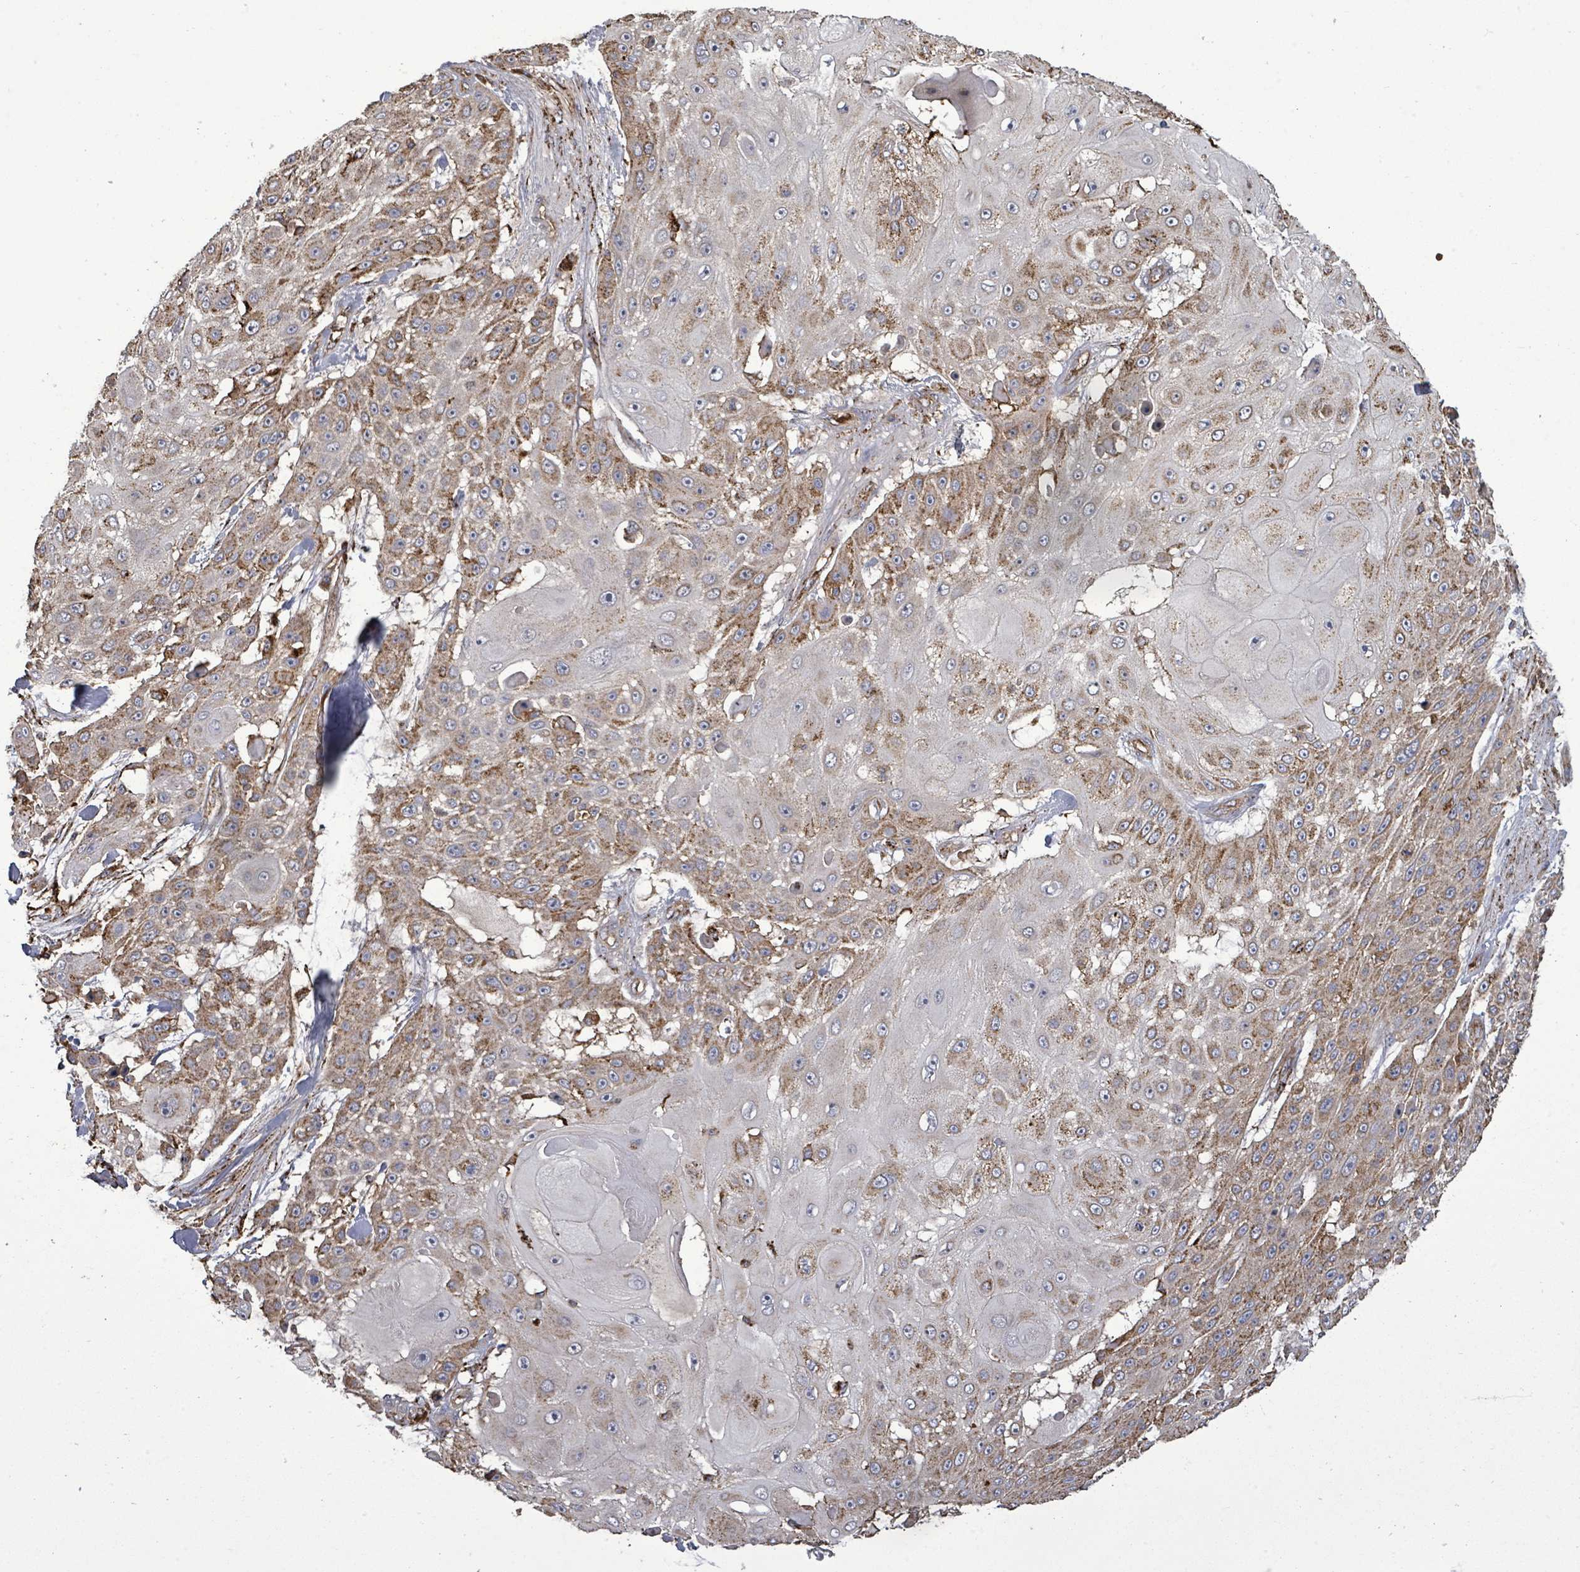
{"staining": {"intensity": "moderate", "quantity": "25%-75%", "location": "cytoplasmic/membranous"}, "tissue": "skin cancer", "cell_type": "Tumor cells", "image_type": "cancer", "snomed": [{"axis": "morphology", "description": "Squamous cell carcinoma, NOS"}, {"axis": "topography", "description": "Skin"}], "caption": "This photomicrograph shows squamous cell carcinoma (skin) stained with IHC to label a protein in brown. The cytoplasmic/membranous of tumor cells show moderate positivity for the protein. Nuclei are counter-stained blue.", "gene": "MTMR12", "patient": {"sex": "female", "age": 86}}